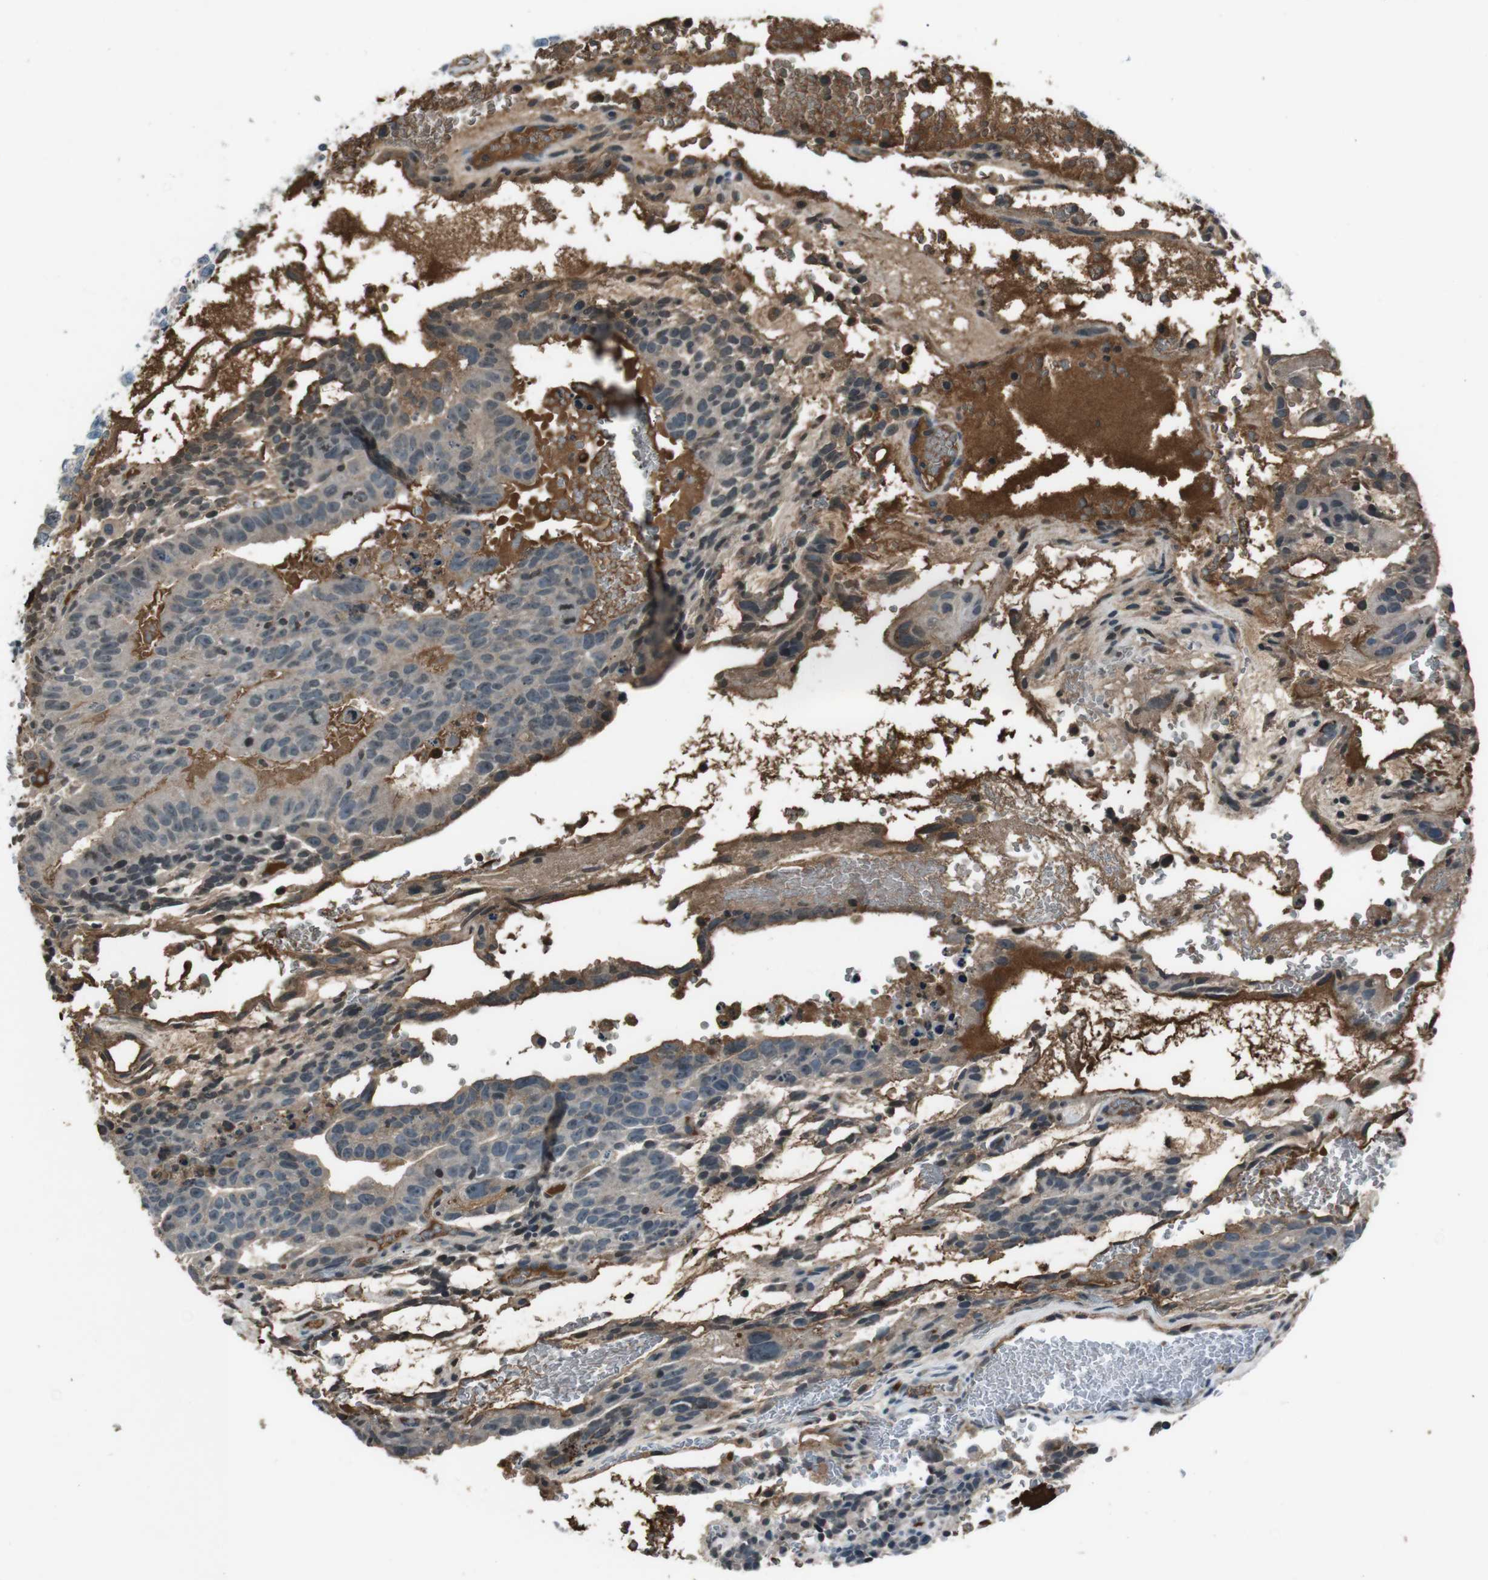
{"staining": {"intensity": "moderate", "quantity": "<25%", "location": "cytoplasmic/membranous"}, "tissue": "testis cancer", "cell_type": "Tumor cells", "image_type": "cancer", "snomed": [{"axis": "morphology", "description": "Seminoma, NOS"}, {"axis": "morphology", "description": "Carcinoma, Embryonal, NOS"}, {"axis": "topography", "description": "Testis"}], "caption": "The photomicrograph shows immunohistochemical staining of testis cancer. There is moderate cytoplasmic/membranous expression is appreciated in about <25% of tumor cells.", "gene": "UGT1A6", "patient": {"sex": "male", "age": 52}}